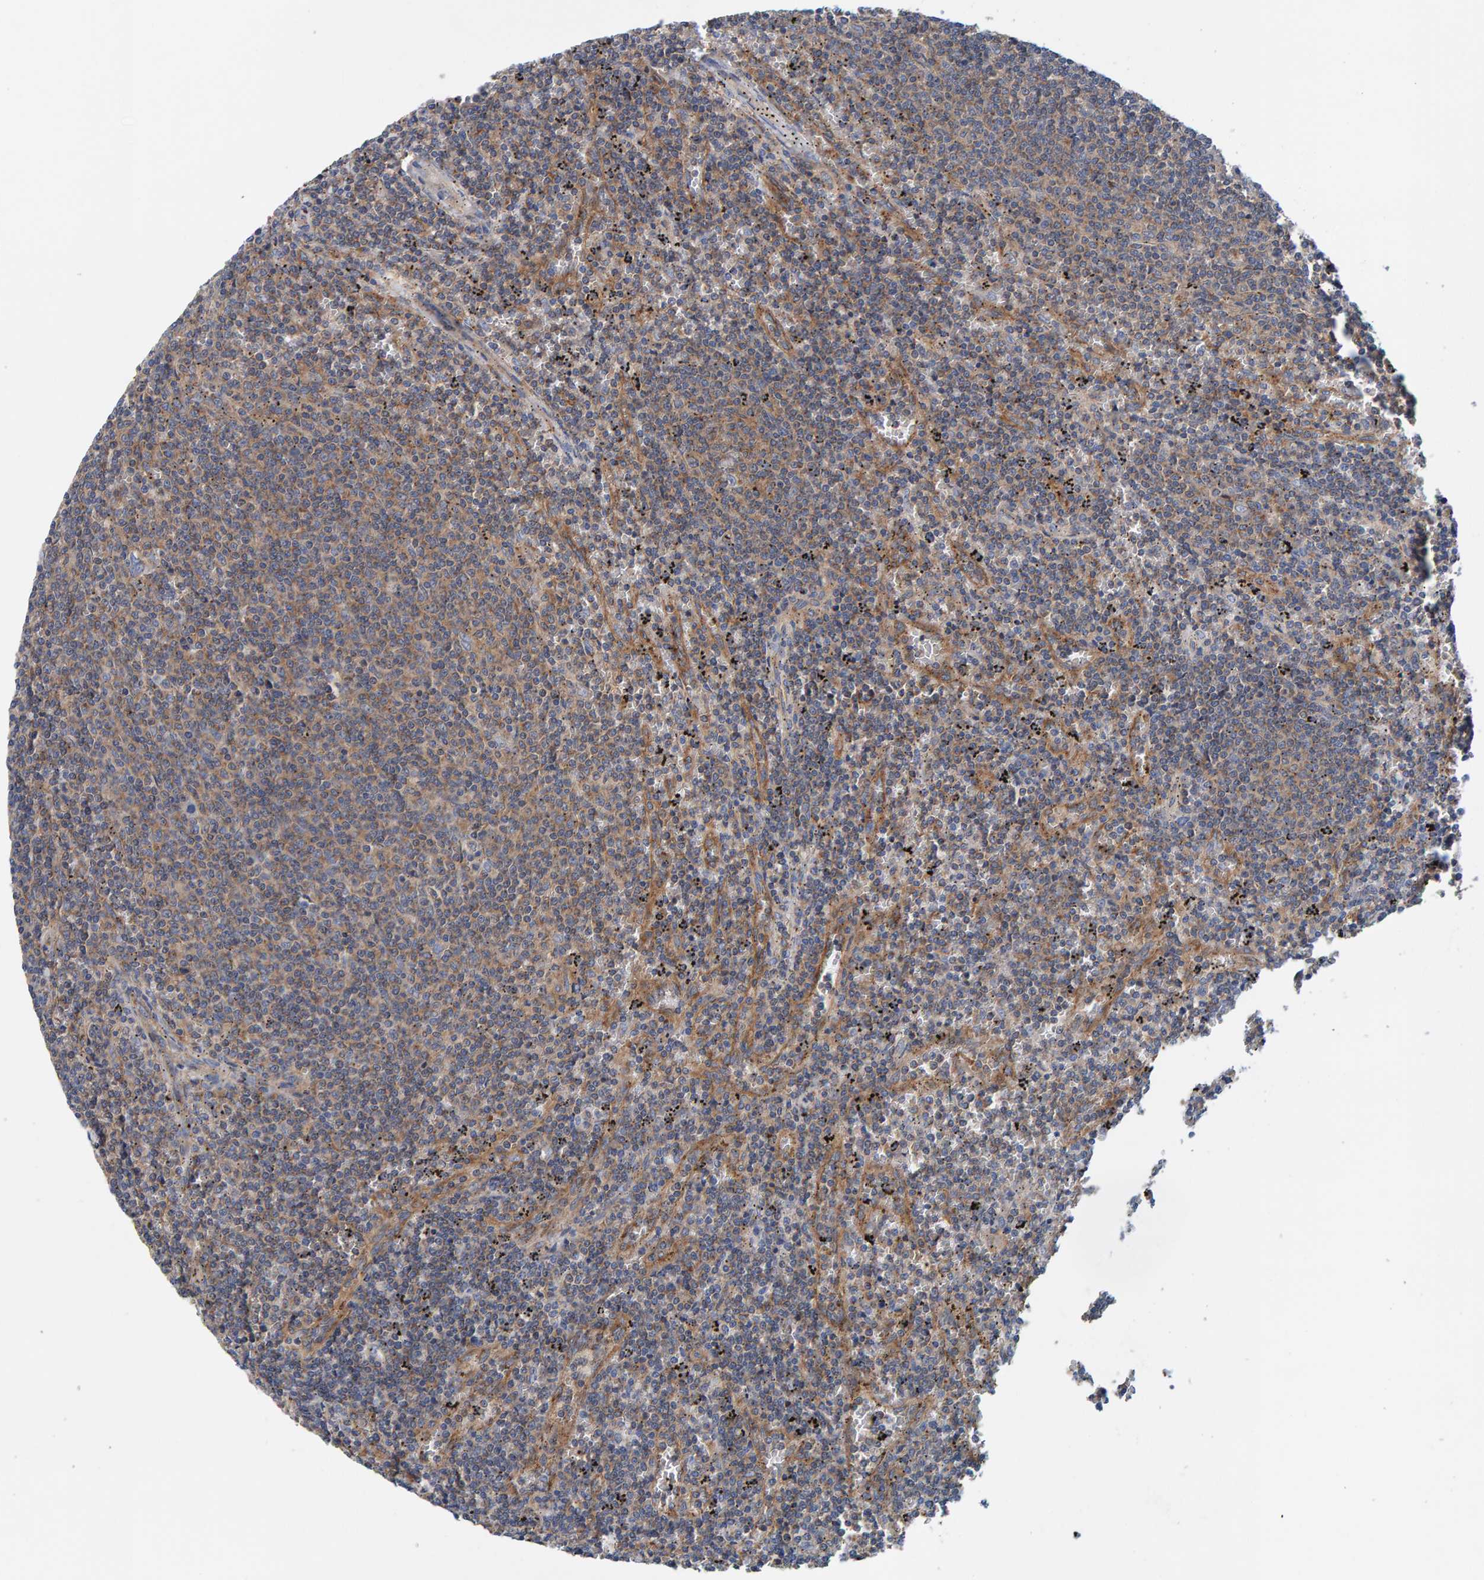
{"staining": {"intensity": "weak", "quantity": ">75%", "location": "cytoplasmic/membranous"}, "tissue": "lymphoma", "cell_type": "Tumor cells", "image_type": "cancer", "snomed": [{"axis": "morphology", "description": "Malignant lymphoma, non-Hodgkin's type, Low grade"}, {"axis": "topography", "description": "Spleen"}], "caption": "Low-grade malignant lymphoma, non-Hodgkin's type stained with DAB (3,3'-diaminobenzidine) IHC shows low levels of weak cytoplasmic/membranous expression in about >75% of tumor cells.", "gene": "MKLN1", "patient": {"sex": "female", "age": 50}}